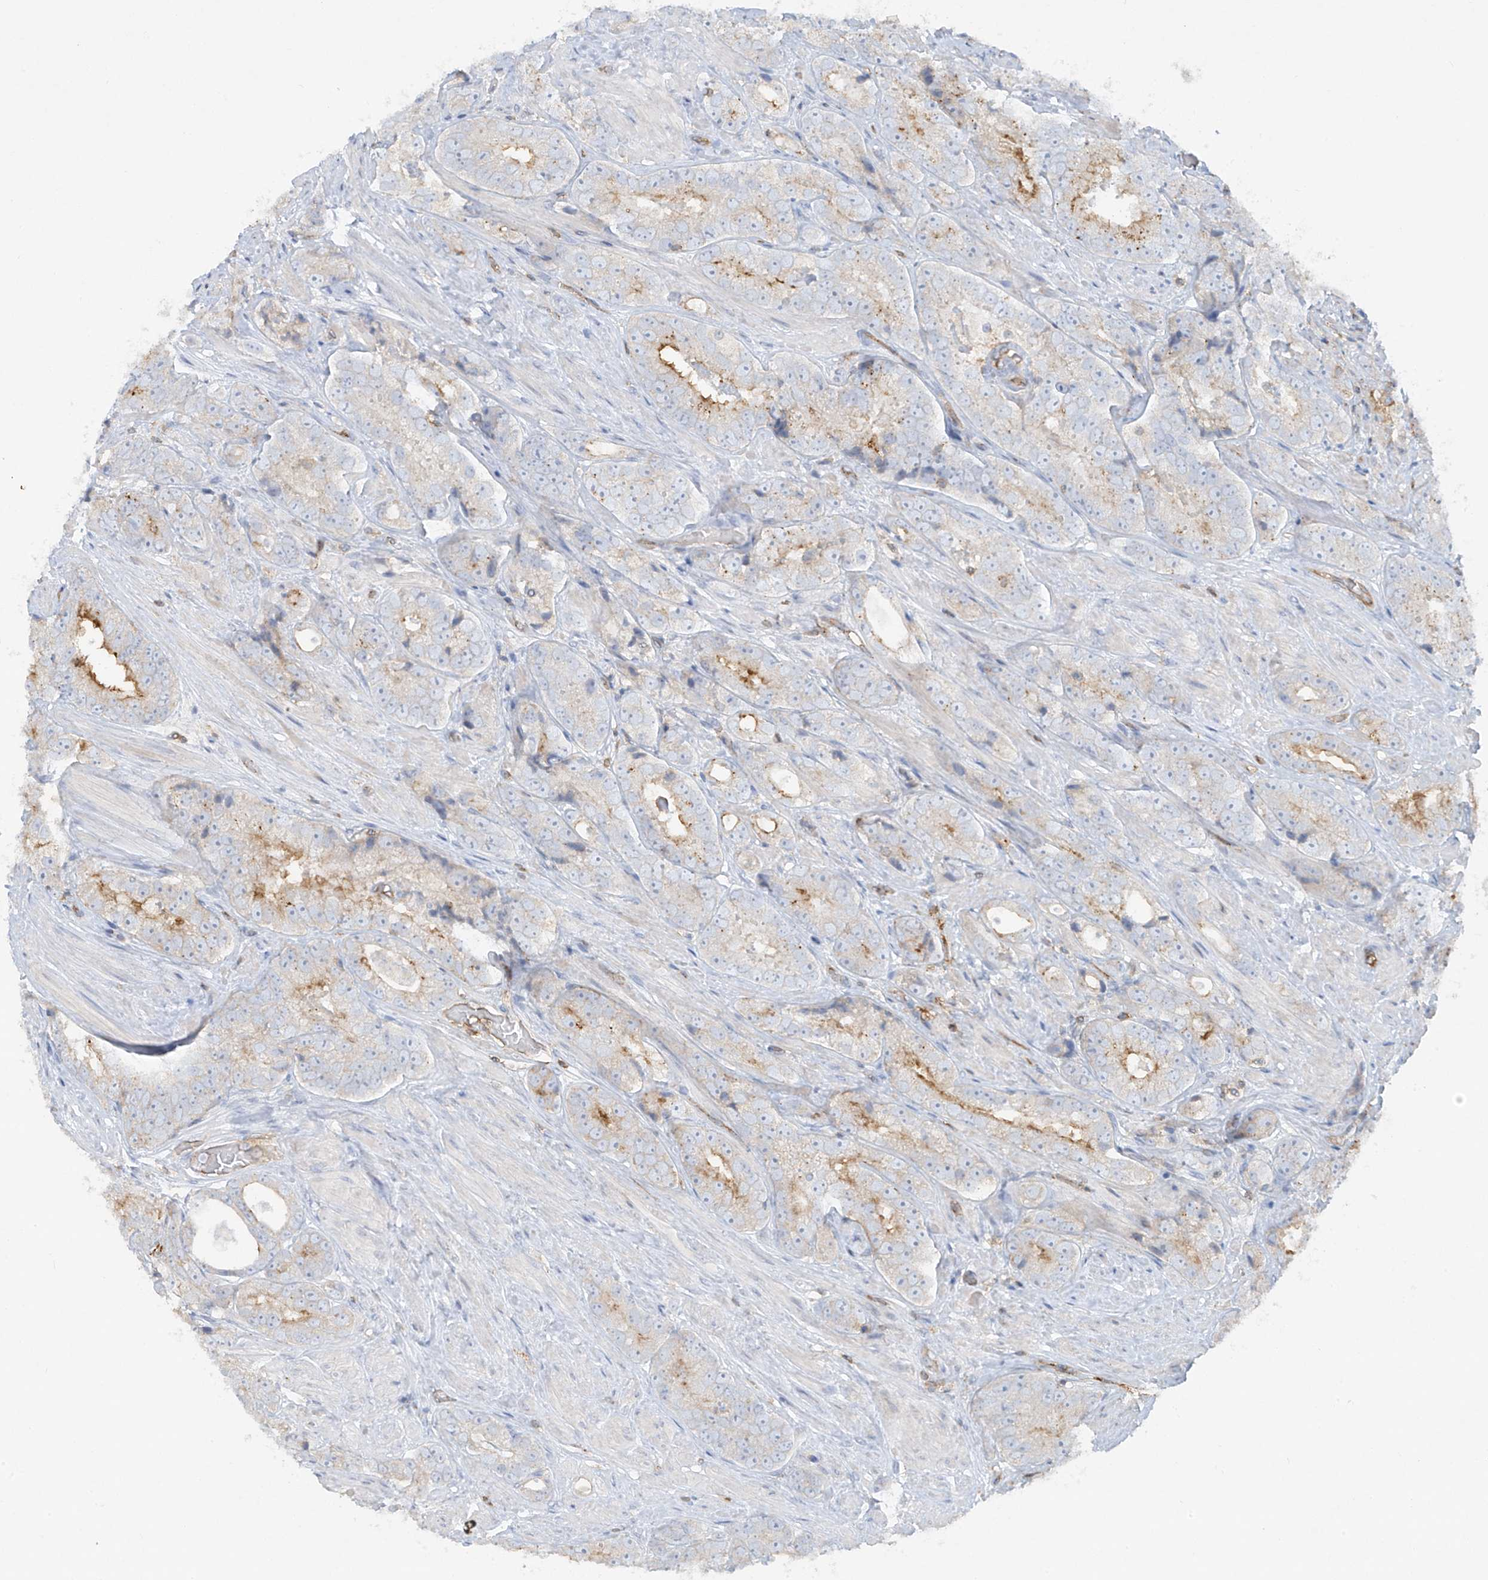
{"staining": {"intensity": "moderate", "quantity": "<25%", "location": "cytoplasmic/membranous"}, "tissue": "prostate cancer", "cell_type": "Tumor cells", "image_type": "cancer", "snomed": [{"axis": "morphology", "description": "Adenocarcinoma, High grade"}, {"axis": "topography", "description": "Prostate"}], "caption": "This is an image of IHC staining of prostate high-grade adenocarcinoma, which shows moderate positivity in the cytoplasmic/membranous of tumor cells.", "gene": "HLA-E", "patient": {"sex": "male", "age": 56}}